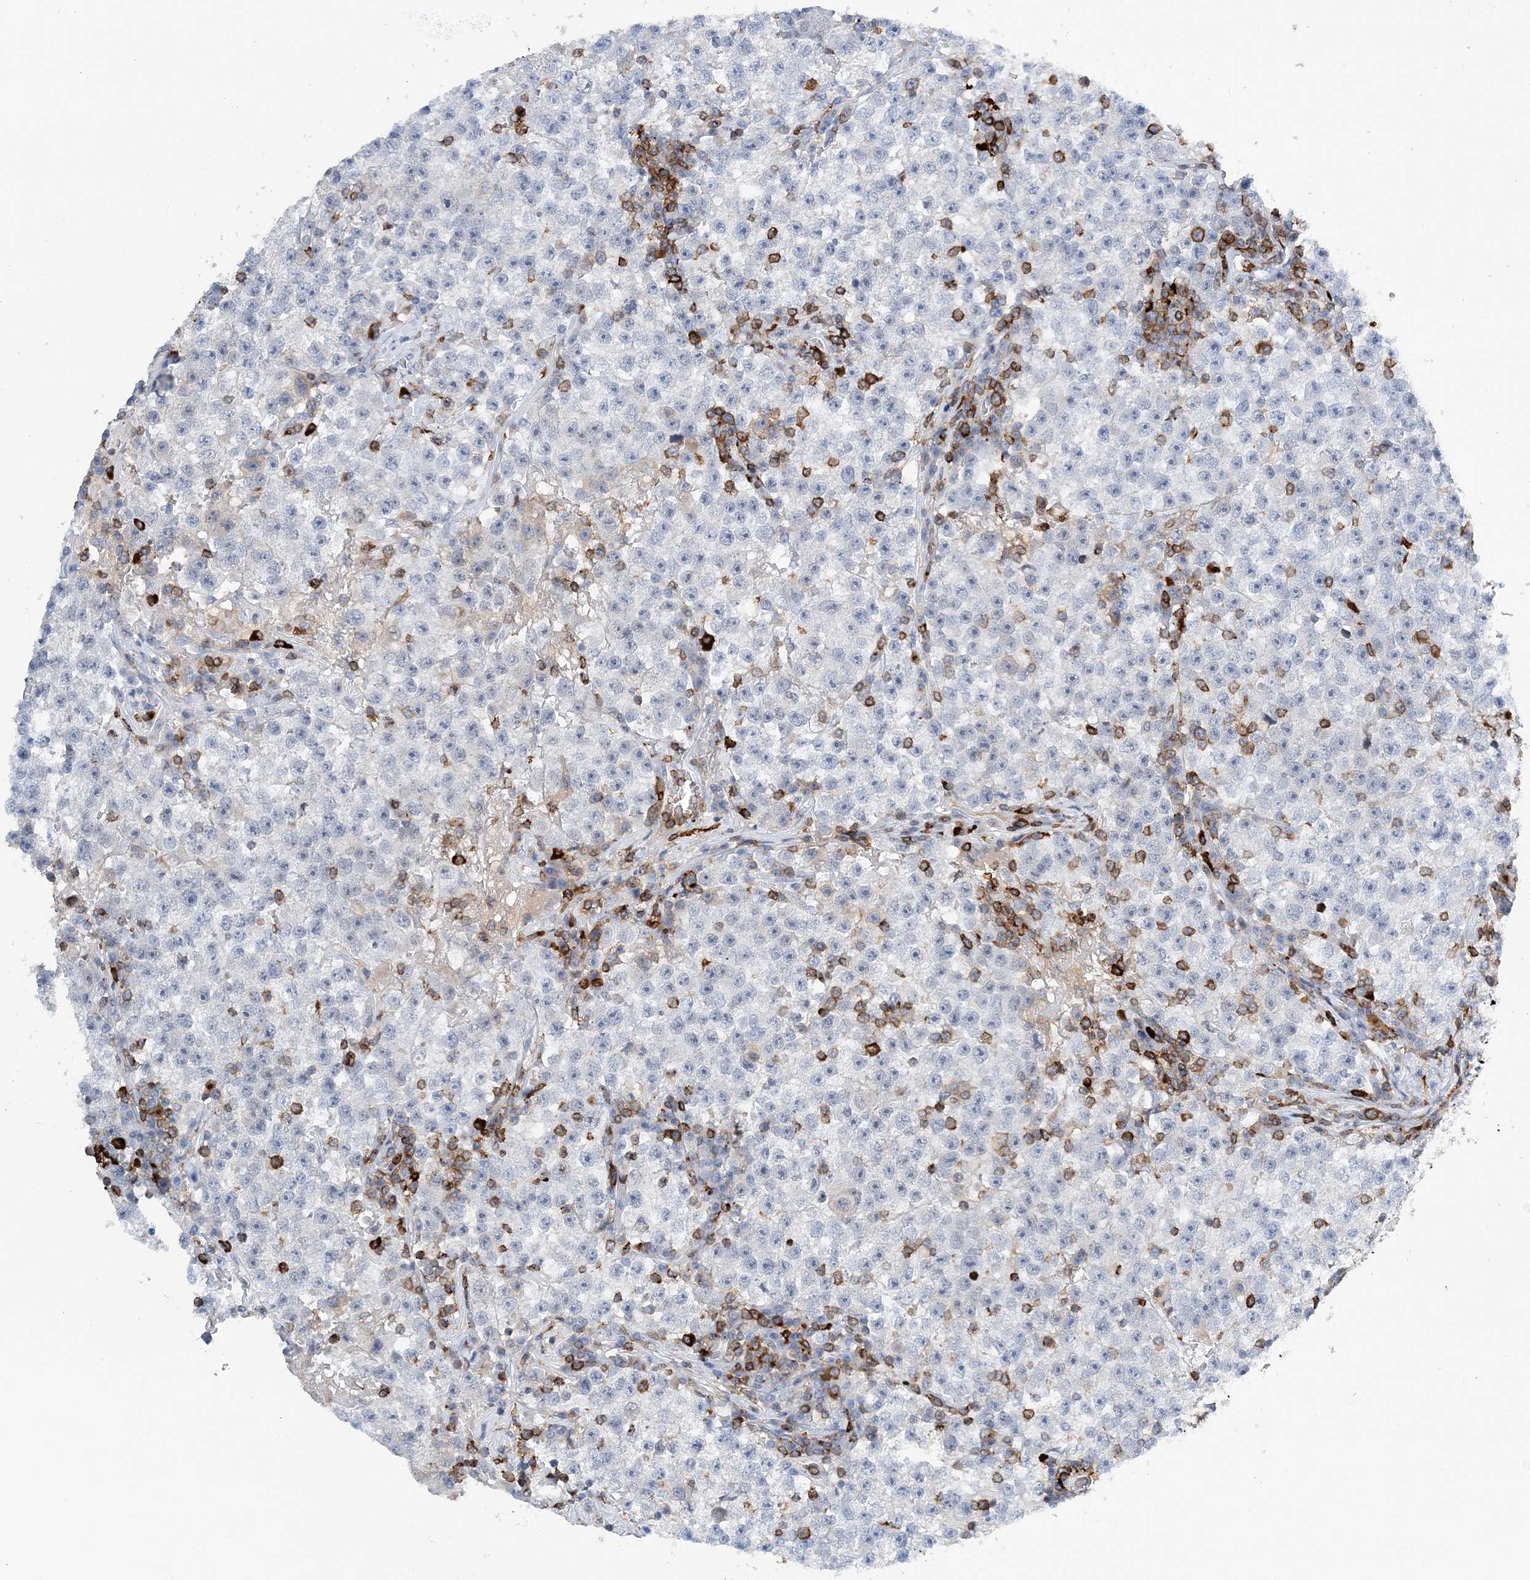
{"staining": {"intensity": "negative", "quantity": "none", "location": "none"}, "tissue": "testis cancer", "cell_type": "Tumor cells", "image_type": "cancer", "snomed": [{"axis": "morphology", "description": "Seminoma, NOS"}, {"axis": "topography", "description": "Testis"}], "caption": "Immunohistochemistry (IHC) histopathology image of seminoma (testis) stained for a protein (brown), which exhibits no staining in tumor cells.", "gene": "PRMT9", "patient": {"sex": "male", "age": 22}}